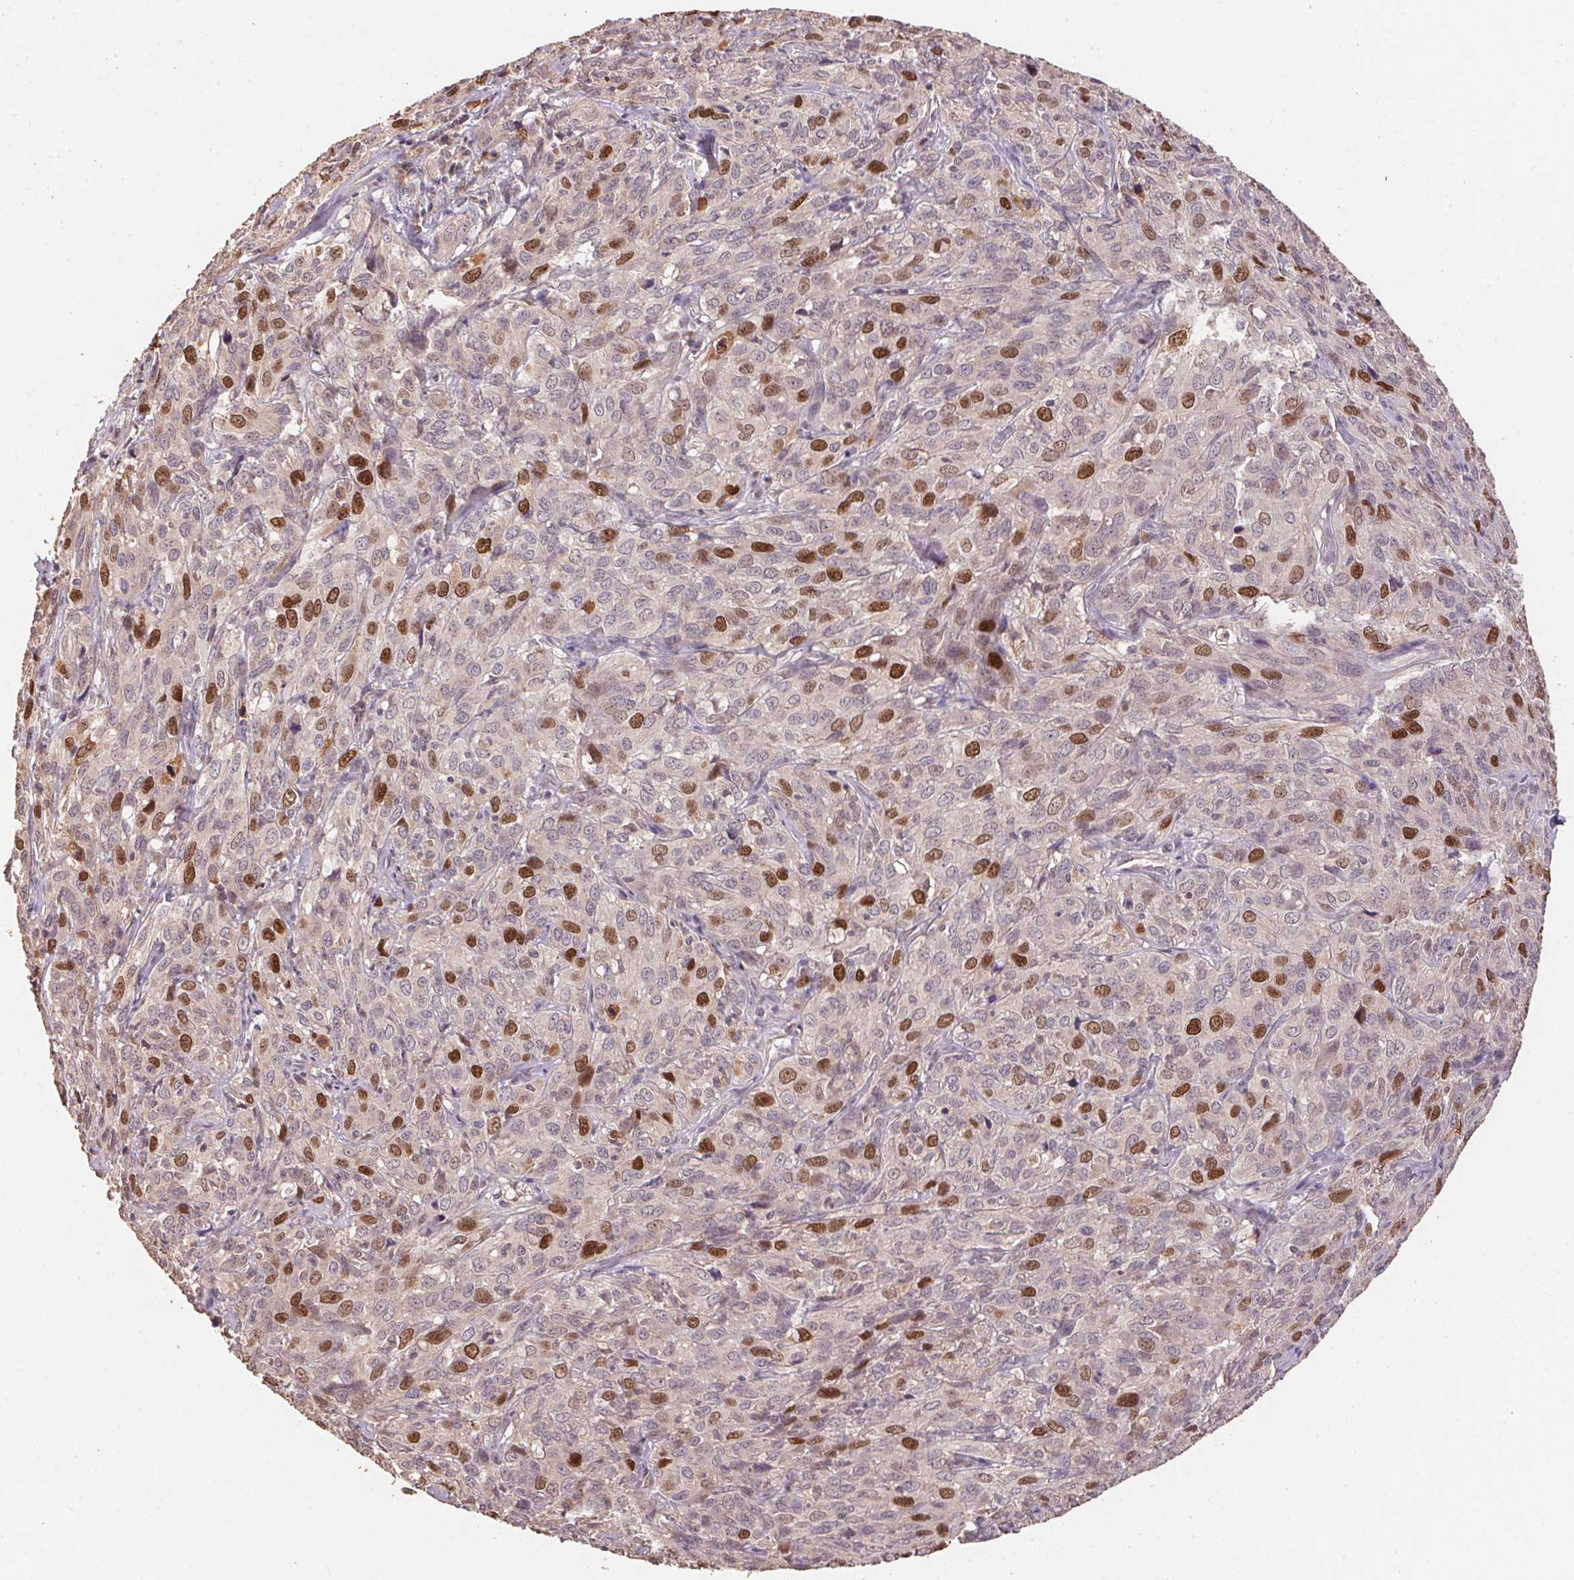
{"staining": {"intensity": "strong", "quantity": "<25%", "location": "nuclear"}, "tissue": "cervical cancer", "cell_type": "Tumor cells", "image_type": "cancer", "snomed": [{"axis": "morphology", "description": "Squamous cell carcinoma, NOS"}, {"axis": "topography", "description": "Cervix"}], "caption": "Strong nuclear protein positivity is seen in about <25% of tumor cells in squamous cell carcinoma (cervical).", "gene": "CENPF", "patient": {"sex": "female", "age": 51}}